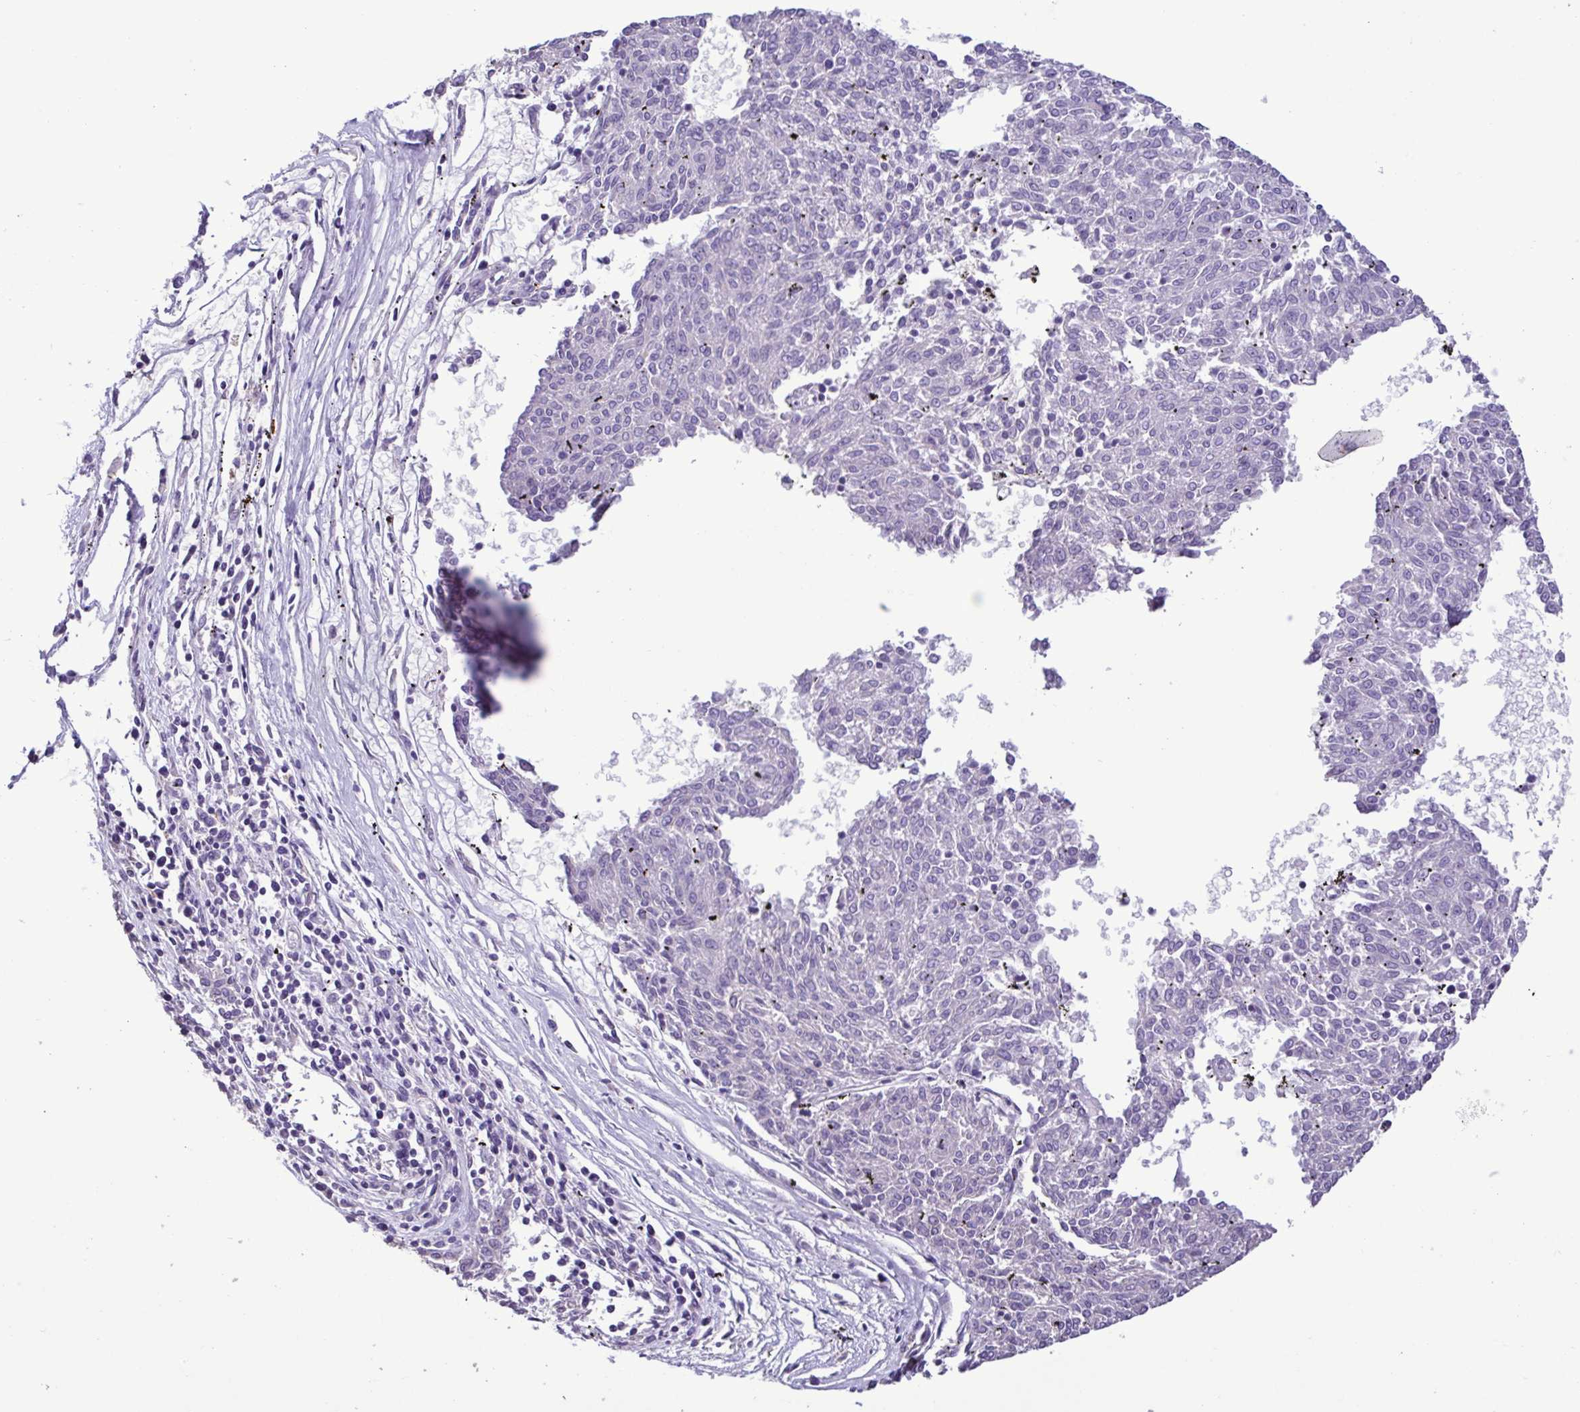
{"staining": {"intensity": "negative", "quantity": "none", "location": "none"}, "tissue": "melanoma", "cell_type": "Tumor cells", "image_type": "cancer", "snomed": [{"axis": "morphology", "description": "Malignant melanoma, NOS"}, {"axis": "topography", "description": "Skin"}], "caption": "Immunohistochemical staining of human melanoma demonstrates no significant expression in tumor cells.", "gene": "PLA2G4E", "patient": {"sex": "female", "age": 72}}